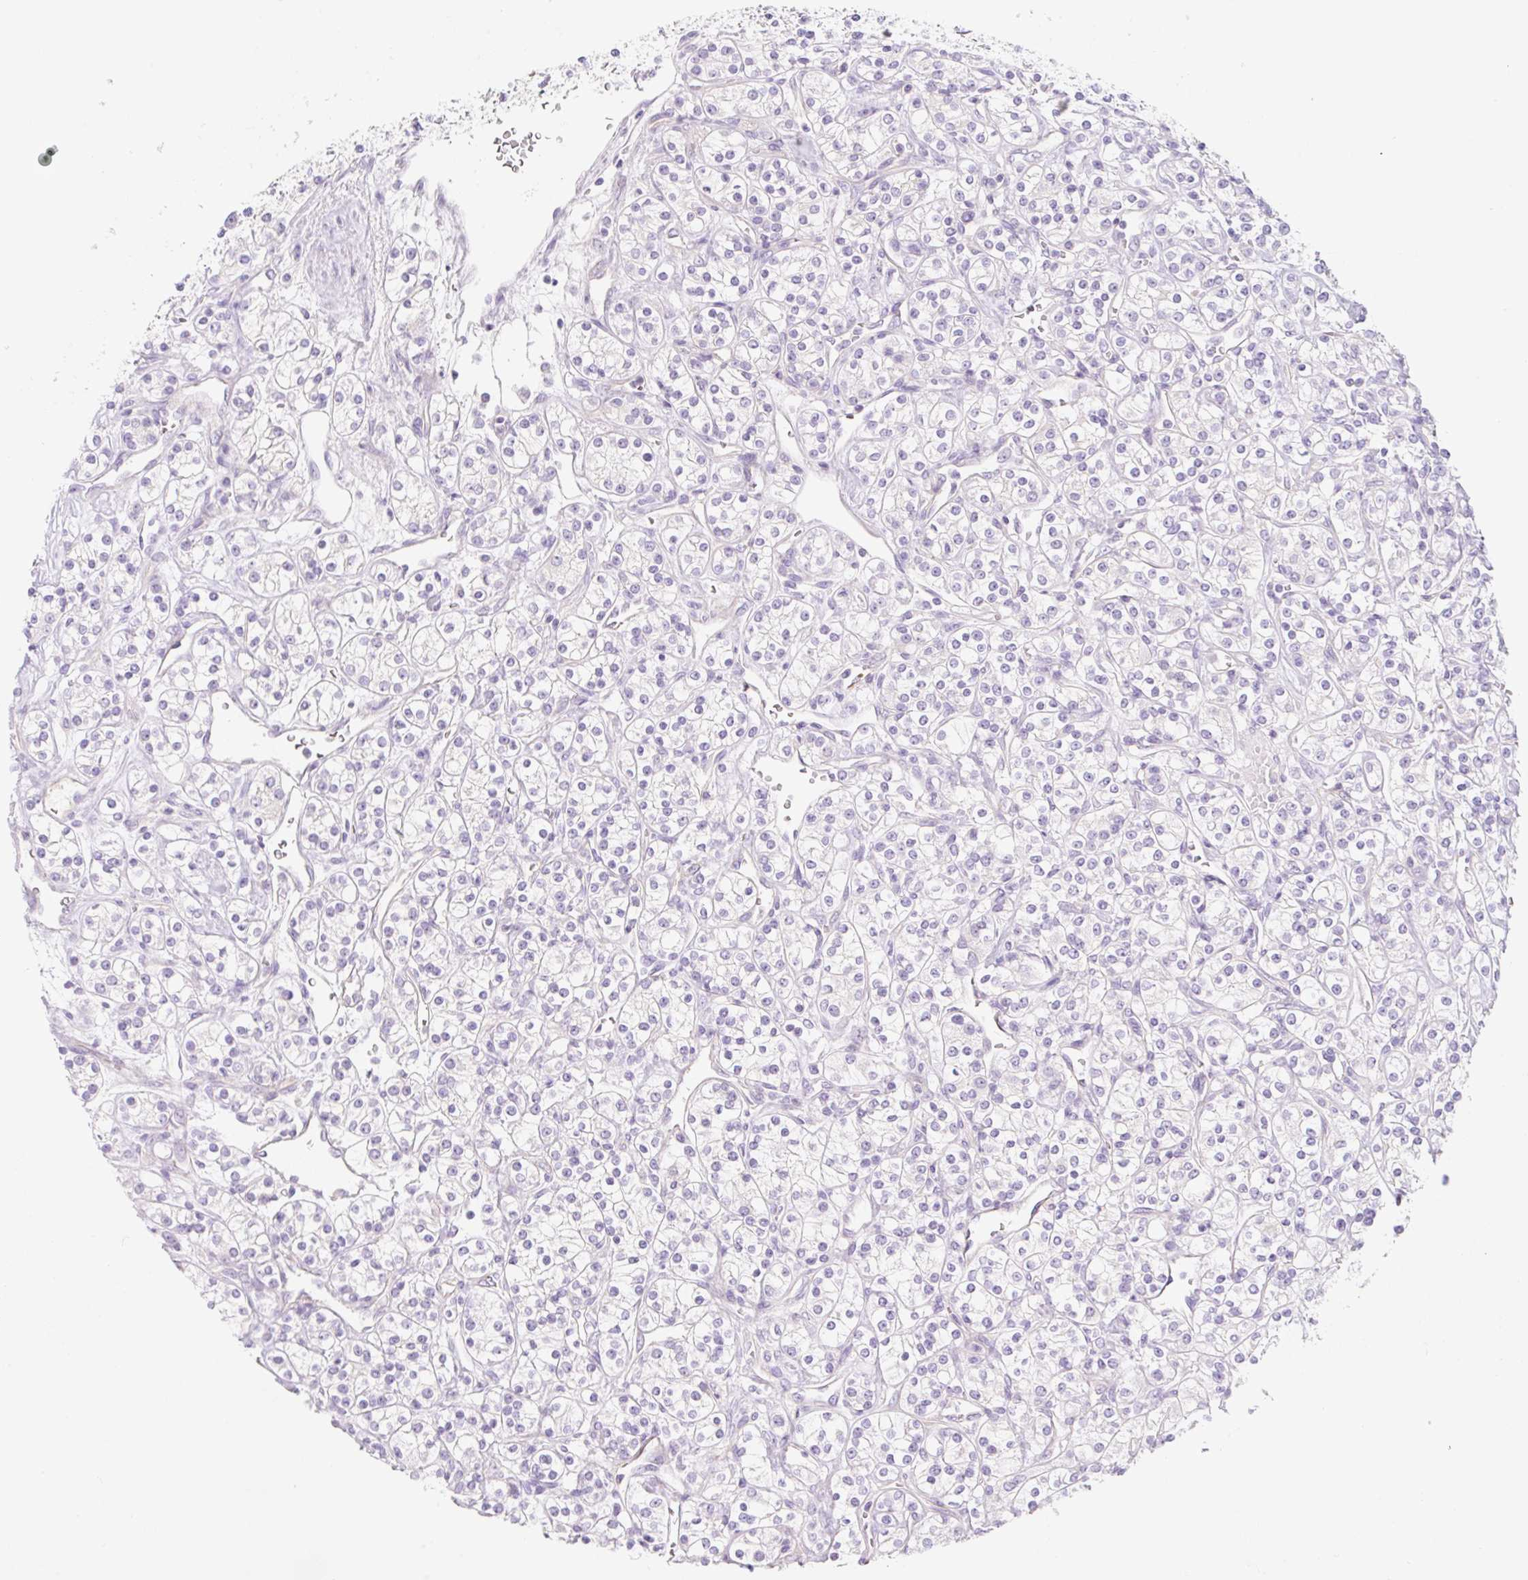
{"staining": {"intensity": "negative", "quantity": "none", "location": "none"}, "tissue": "renal cancer", "cell_type": "Tumor cells", "image_type": "cancer", "snomed": [{"axis": "morphology", "description": "Adenocarcinoma, NOS"}, {"axis": "topography", "description": "Kidney"}], "caption": "This is an immunohistochemistry histopathology image of renal cancer. There is no staining in tumor cells.", "gene": "LYVE1", "patient": {"sex": "male", "age": 77}}